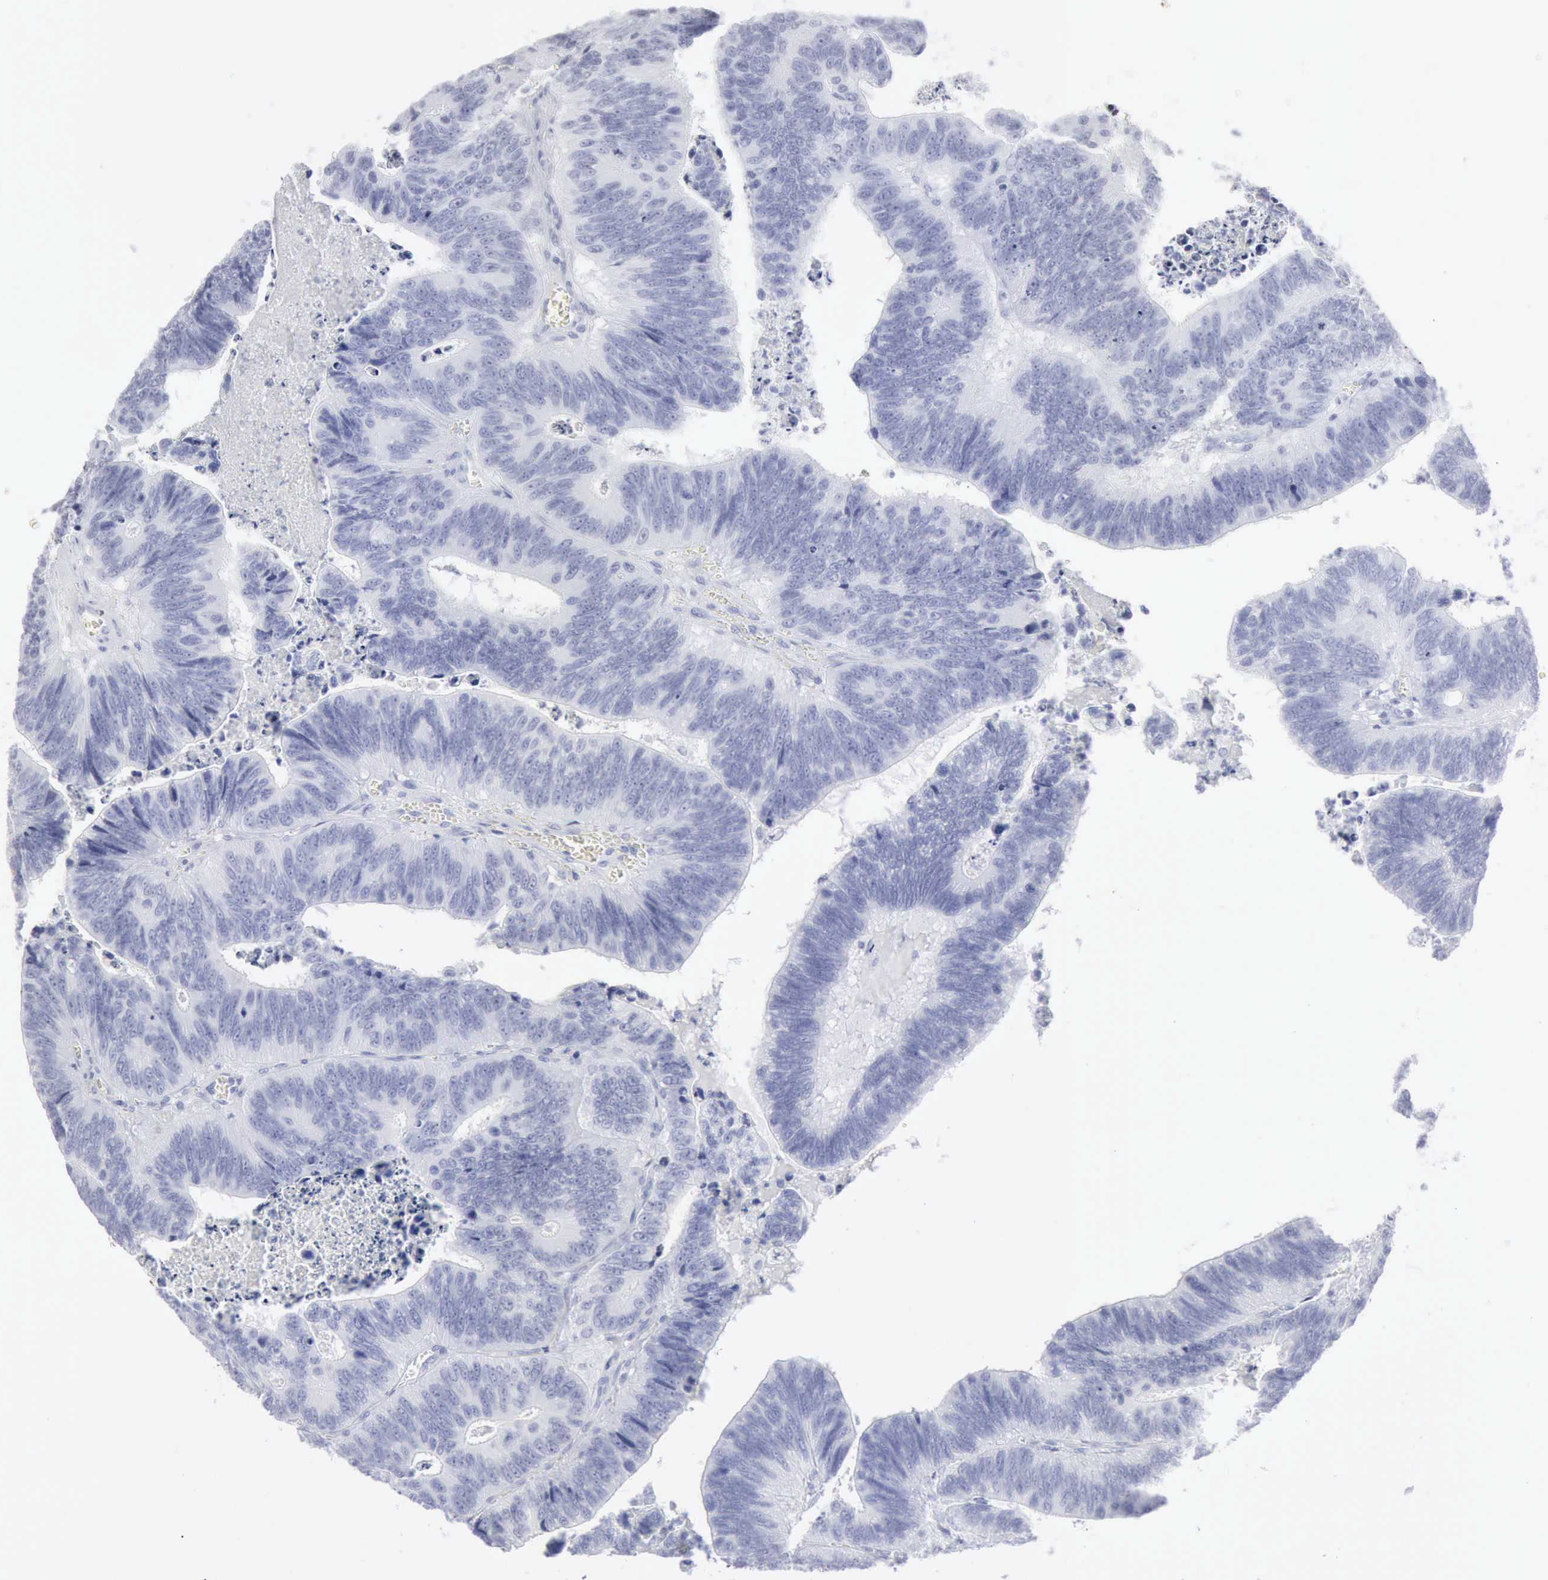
{"staining": {"intensity": "negative", "quantity": "none", "location": "none"}, "tissue": "colorectal cancer", "cell_type": "Tumor cells", "image_type": "cancer", "snomed": [{"axis": "morphology", "description": "Adenocarcinoma, NOS"}, {"axis": "topography", "description": "Colon"}], "caption": "This is an immunohistochemistry image of human colorectal cancer. There is no staining in tumor cells.", "gene": "CMA1", "patient": {"sex": "male", "age": 72}}